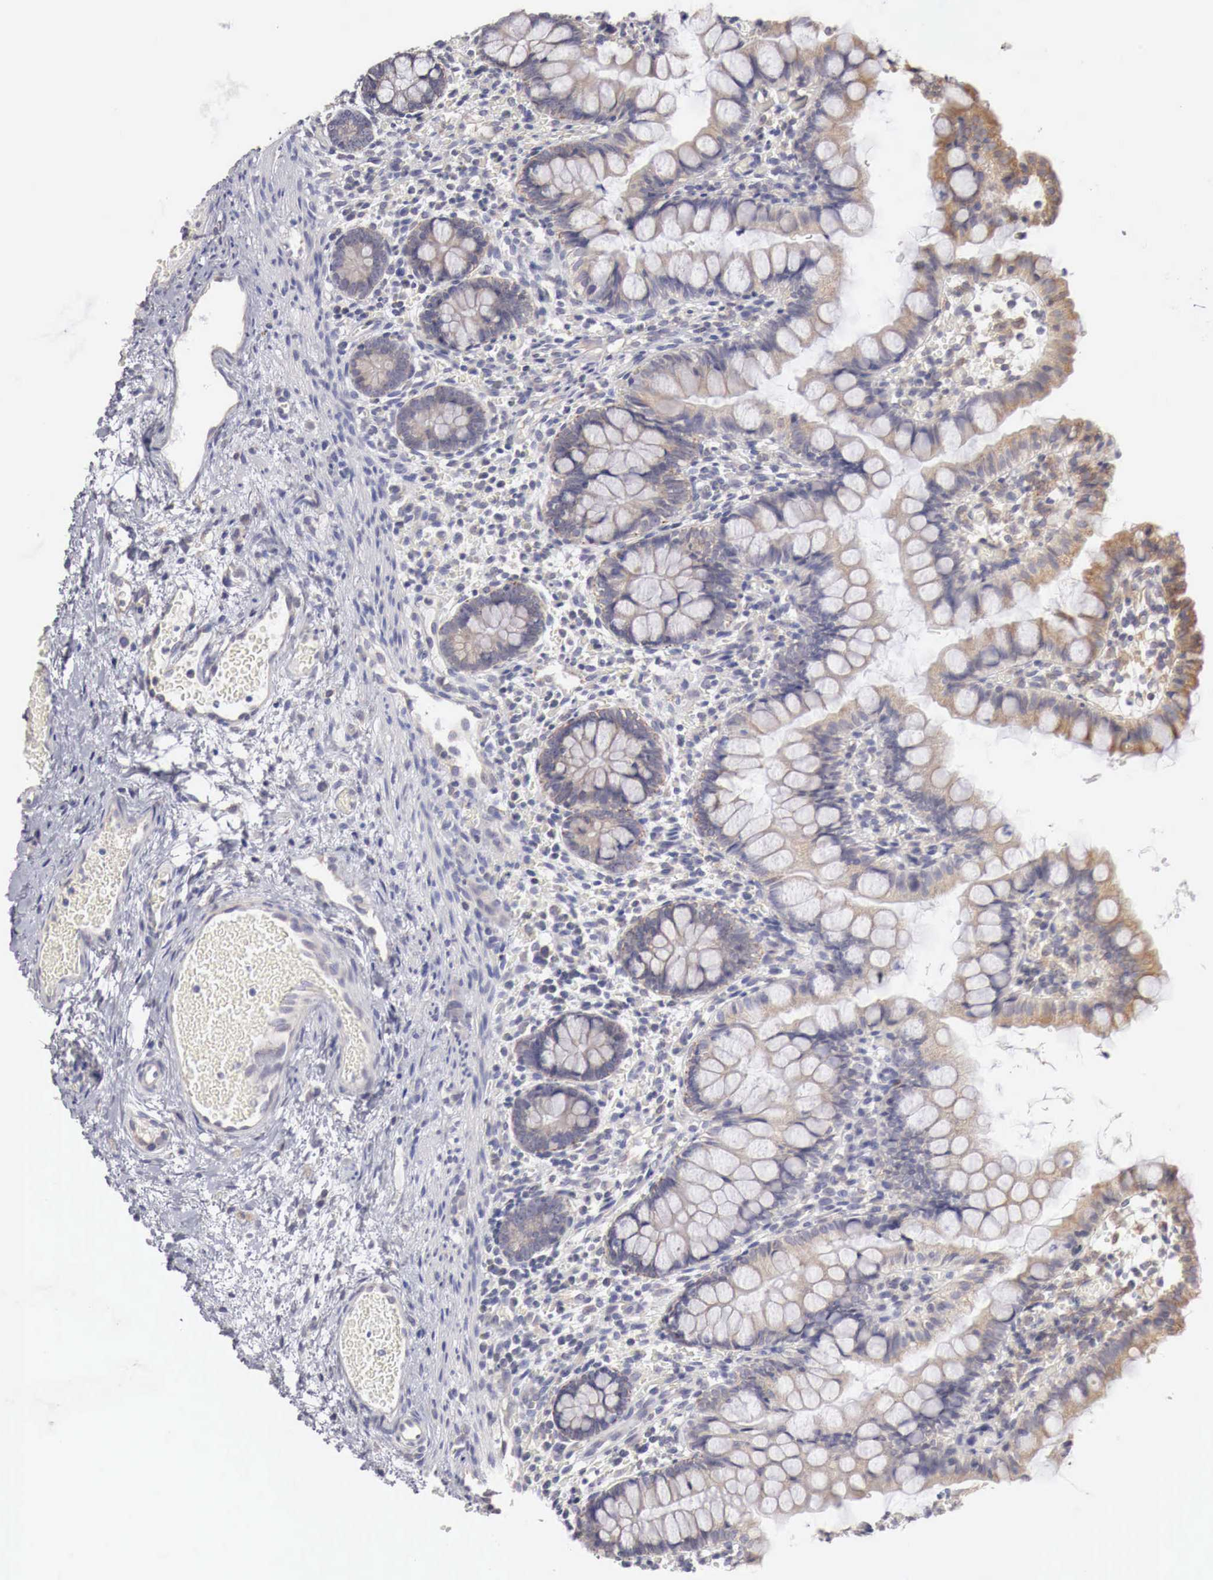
{"staining": {"intensity": "moderate", "quantity": "25%-75%", "location": "cytoplasmic/membranous"}, "tissue": "small intestine", "cell_type": "Glandular cells", "image_type": "normal", "snomed": [{"axis": "morphology", "description": "Normal tissue, NOS"}, {"axis": "topography", "description": "Small intestine"}], "caption": "Immunohistochemistry (IHC) histopathology image of benign small intestine: human small intestine stained using IHC demonstrates medium levels of moderate protein expression localized specifically in the cytoplasmic/membranous of glandular cells, appearing as a cytoplasmic/membranous brown color.", "gene": "NSDHL", "patient": {"sex": "male", "age": 1}}